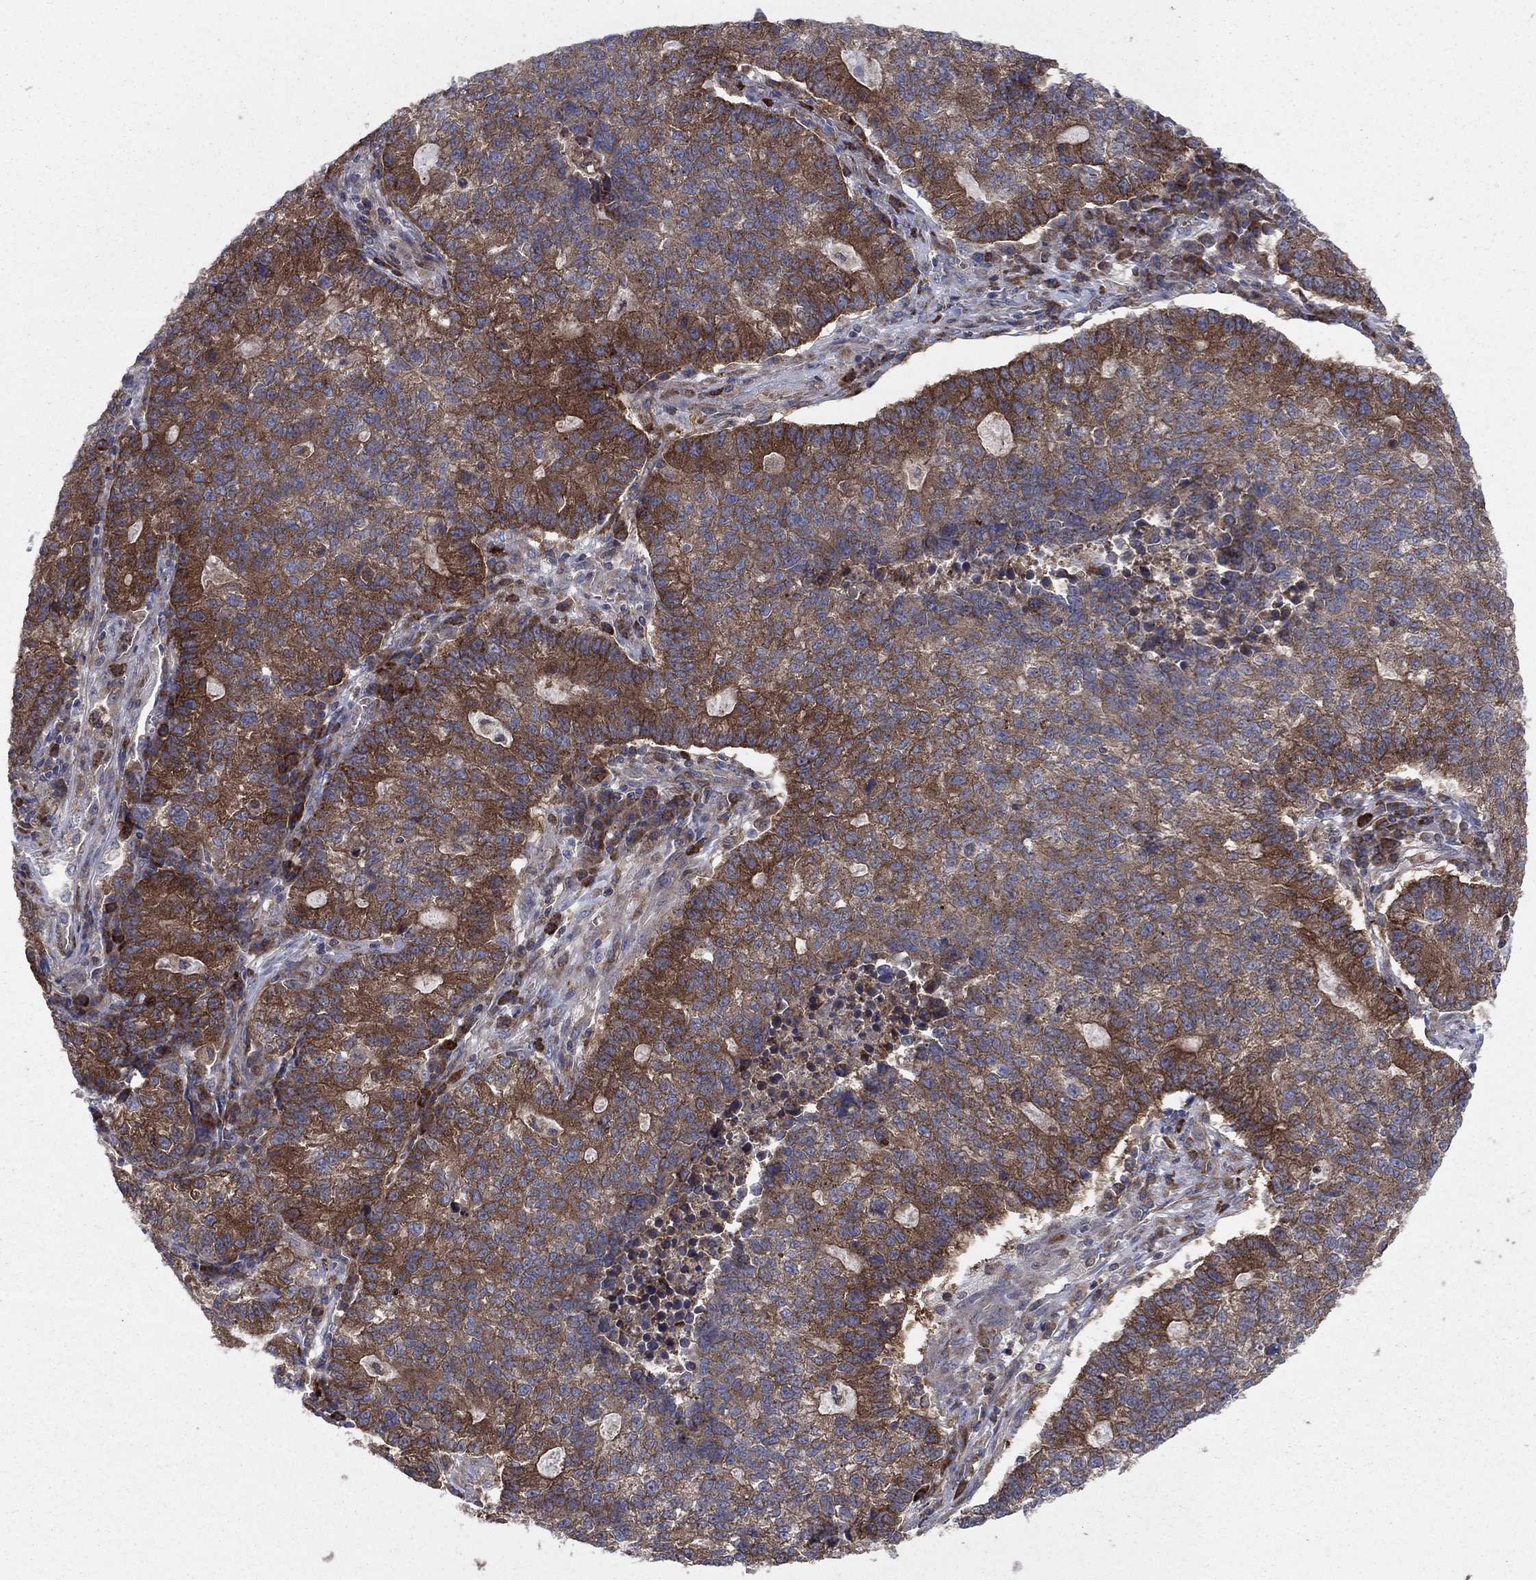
{"staining": {"intensity": "strong", "quantity": "25%-75%", "location": "cytoplasmic/membranous"}, "tissue": "lung cancer", "cell_type": "Tumor cells", "image_type": "cancer", "snomed": [{"axis": "morphology", "description": "Adenocarcinoma, NOS"}, {"axis": "topography", "description": "Lung"}], "caption": "High-power microscopy captured an immunohistochemistry micrograph of adenocarcinoma (lung), revealing strong cytoplasmic/membranous positivity in approximately 25%-75% of tumor cells.", "gene": "MEA1", "patient": {"sex": "male", "age": 57}}